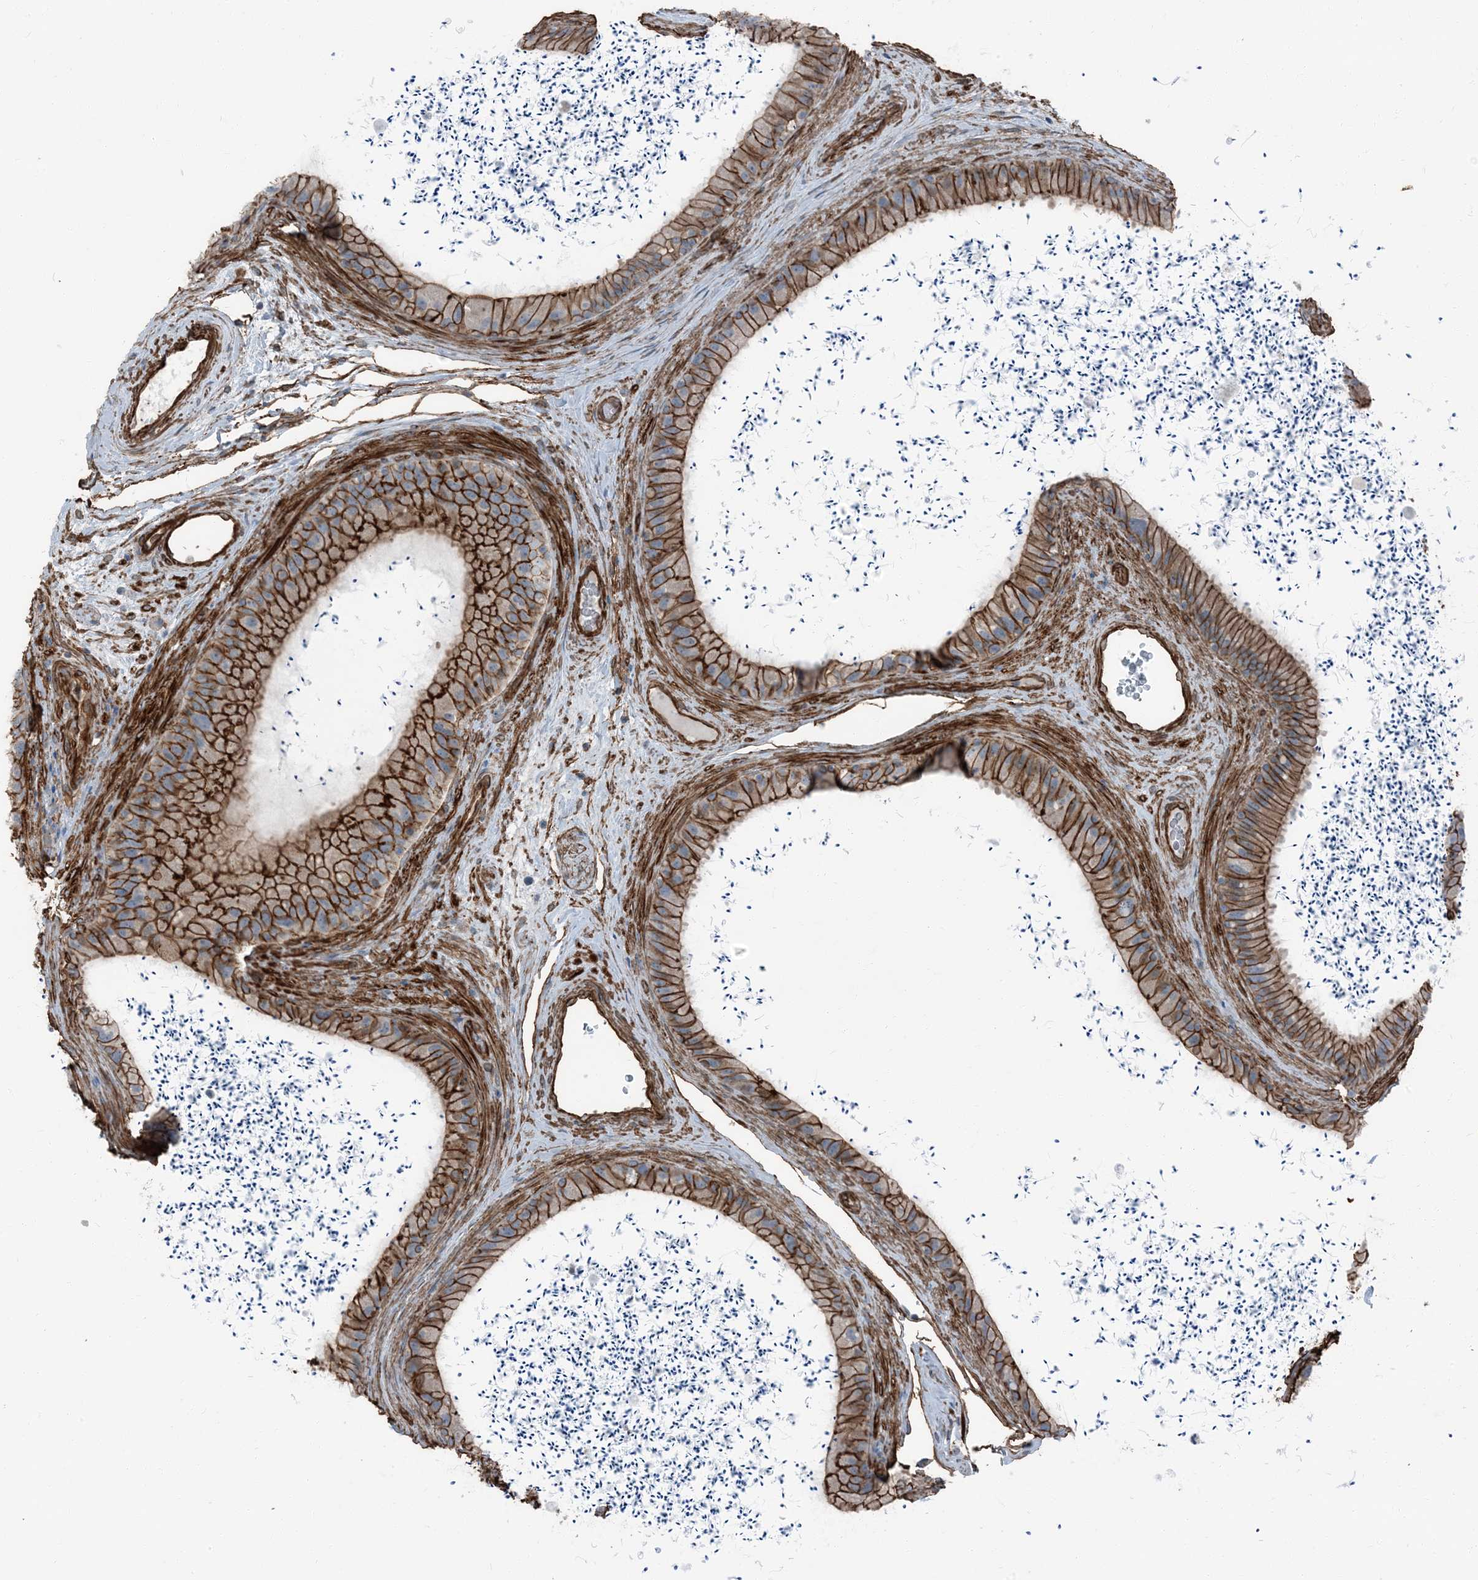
{"staining": {"intensity": "strong", "quantity": ">75%", "location": "cytoplasmic/membranous"}, "tissue": "epididymis", "cell_type": "Glandular cells", "image_type": "normal", "snomed": [{"axis": "morphology", "description": "Normal tissue, NOS"}, {"axis": "topography", "description": "Epididymis, spermatic cord, NOS"}], "caption": "High-power microscopy captured an IHC photomicrograph of unremarkable epididymis, revealing strong cytoplasmic/membranous positivity in approximately >75% of glandular cells.", "gene": "ZFP90", "patient": {"sex": "male", "age": 50}}